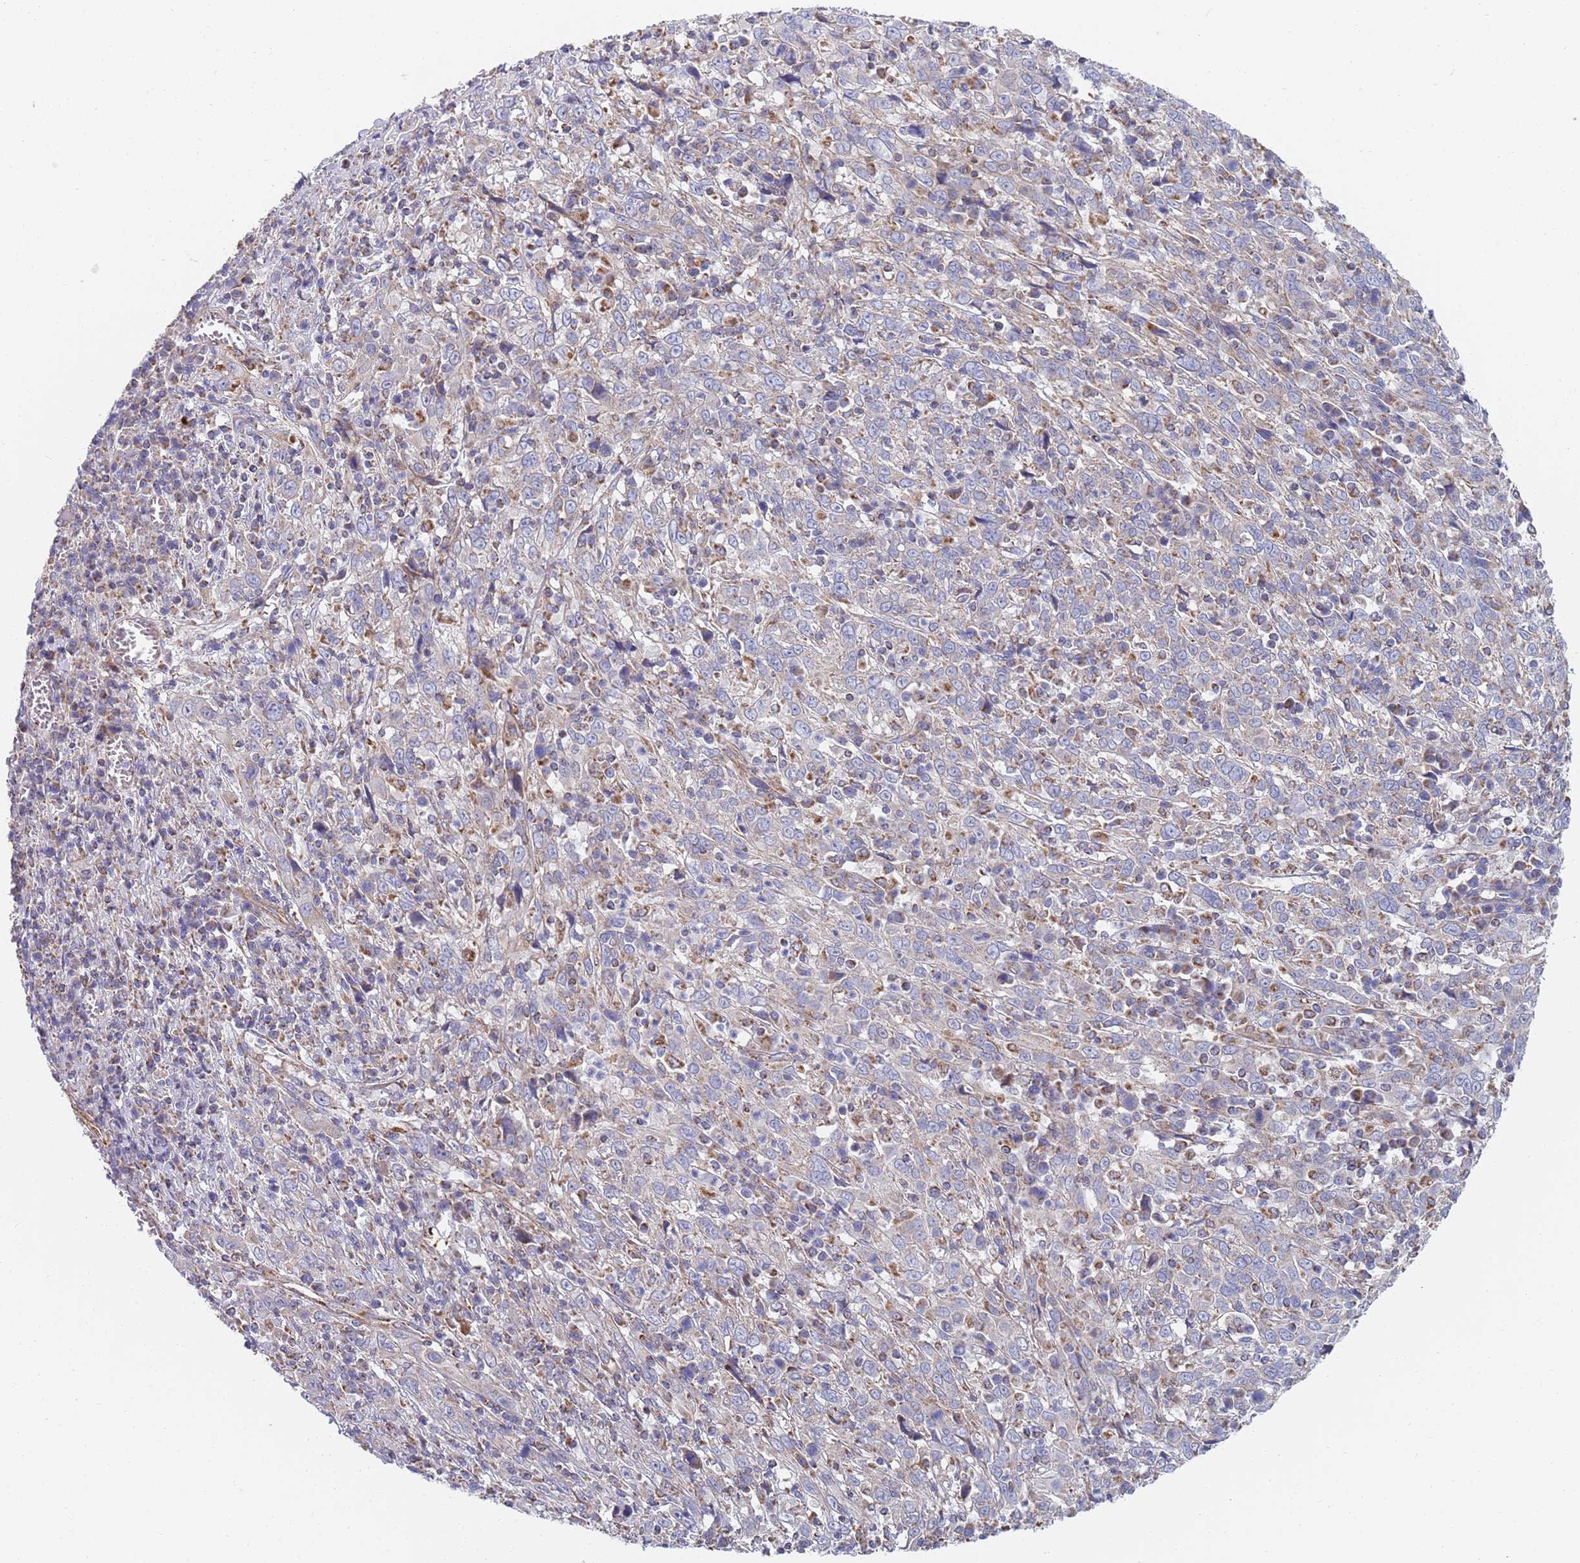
{"staining": {"intensity": "negative", "quantity": "none", "location": "none"}, "tissue": "cervical cancer", "cell_type": "Tumor cells", "image_type": "cancer", "snomed": [{"axis": "morphology", "description": "Squamous cell carcinoma, NOS"}, {"axis": "topography", "description": "Cervix"}], "caption": "Immunohistochemistry histopathology image of cervical cancer (squamous cell carcinoma) stained for a protein (brown), which demonstrates no expression in tumor cells. (DAB (3,3'-diaminobenzidine) immunohistochemistry visualized using brightfield microscopy, high magnification).", "gene": "PWWP3A", "patient": {"sex": "female", "age": 46}}